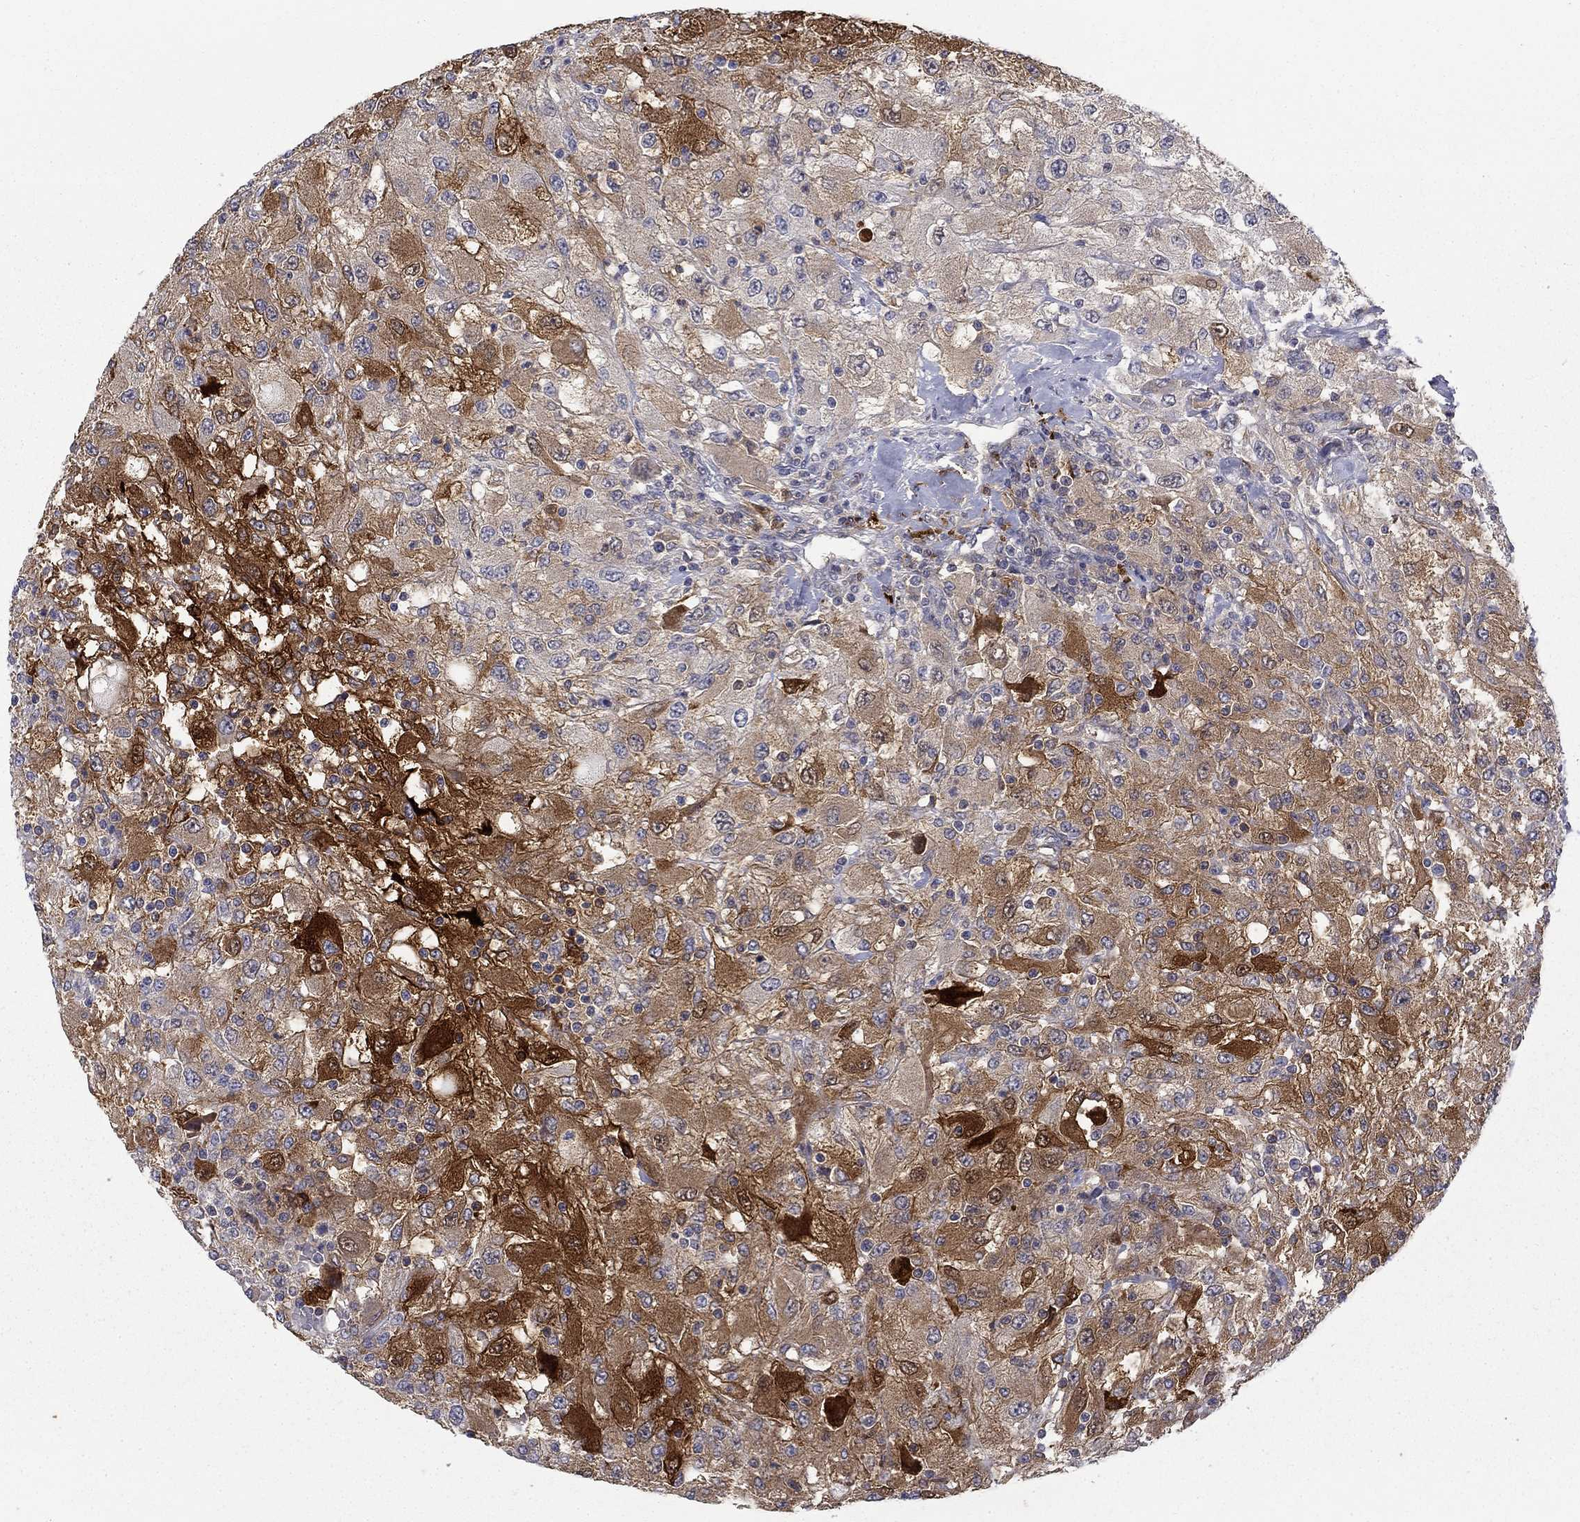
{"staining": {"intensity": "strong", "quantity": "25%-75%", "location": "cytoplasmic/membranous"}, "tissue": "renal cancer", "cell_type": "Tumor cells", "image_type": "cancer", "snomed": [{"axis": "morphology", "description": "Adenocarcinoma, NOS"}, {"axis": "topography", "description": "Kidney"}], "caption": "Renal cancer (adenocarcinoma) stained for a protein (brown) exhibits strong cytoplasmic/membranous positive staining in about 25%-75% of tumor cells.", "gene": "PCBP3", "patient": {"sex": "female", "age": 67}}